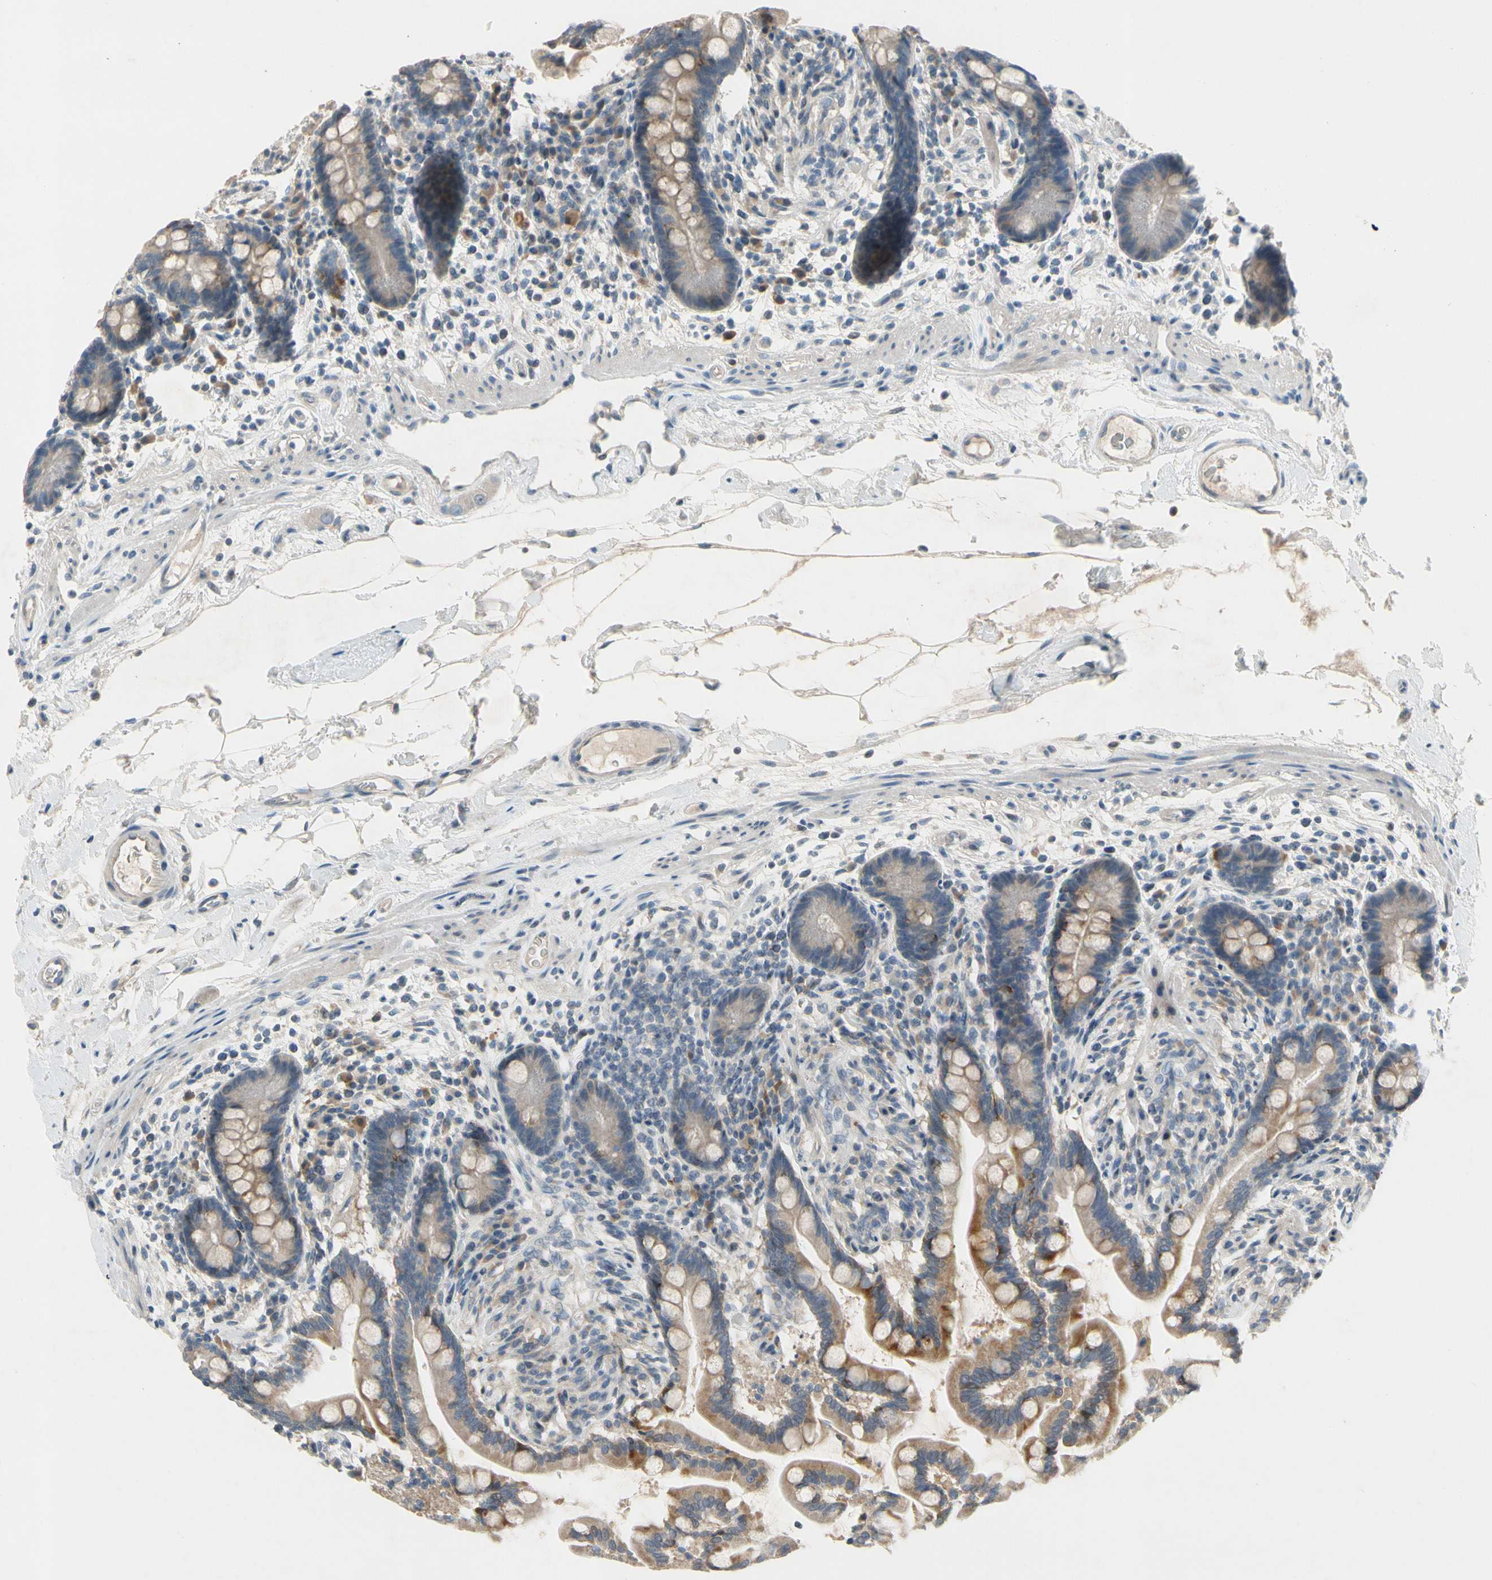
{"staining": {"intensity": "weak", "quantity": ">75%", "location": "cytoplasmic/membranous"}, "tissue": "colon", "cell_type": "Endothelial cells", "image_type": "normal", "snomed": [{"axis": "morphology", "description": "Normal tissue, NOS"}, {"axis": "topography", "description": "Colon"}], "caption": "Immunohistochemical staining of normal human colon exhibits >75% levels of weak cytoplasmic/membranous protein expression in about >75% of endothelial cells.", "gene": "PIP5K1B", "patient": {"sex": "male", "age": 73}}